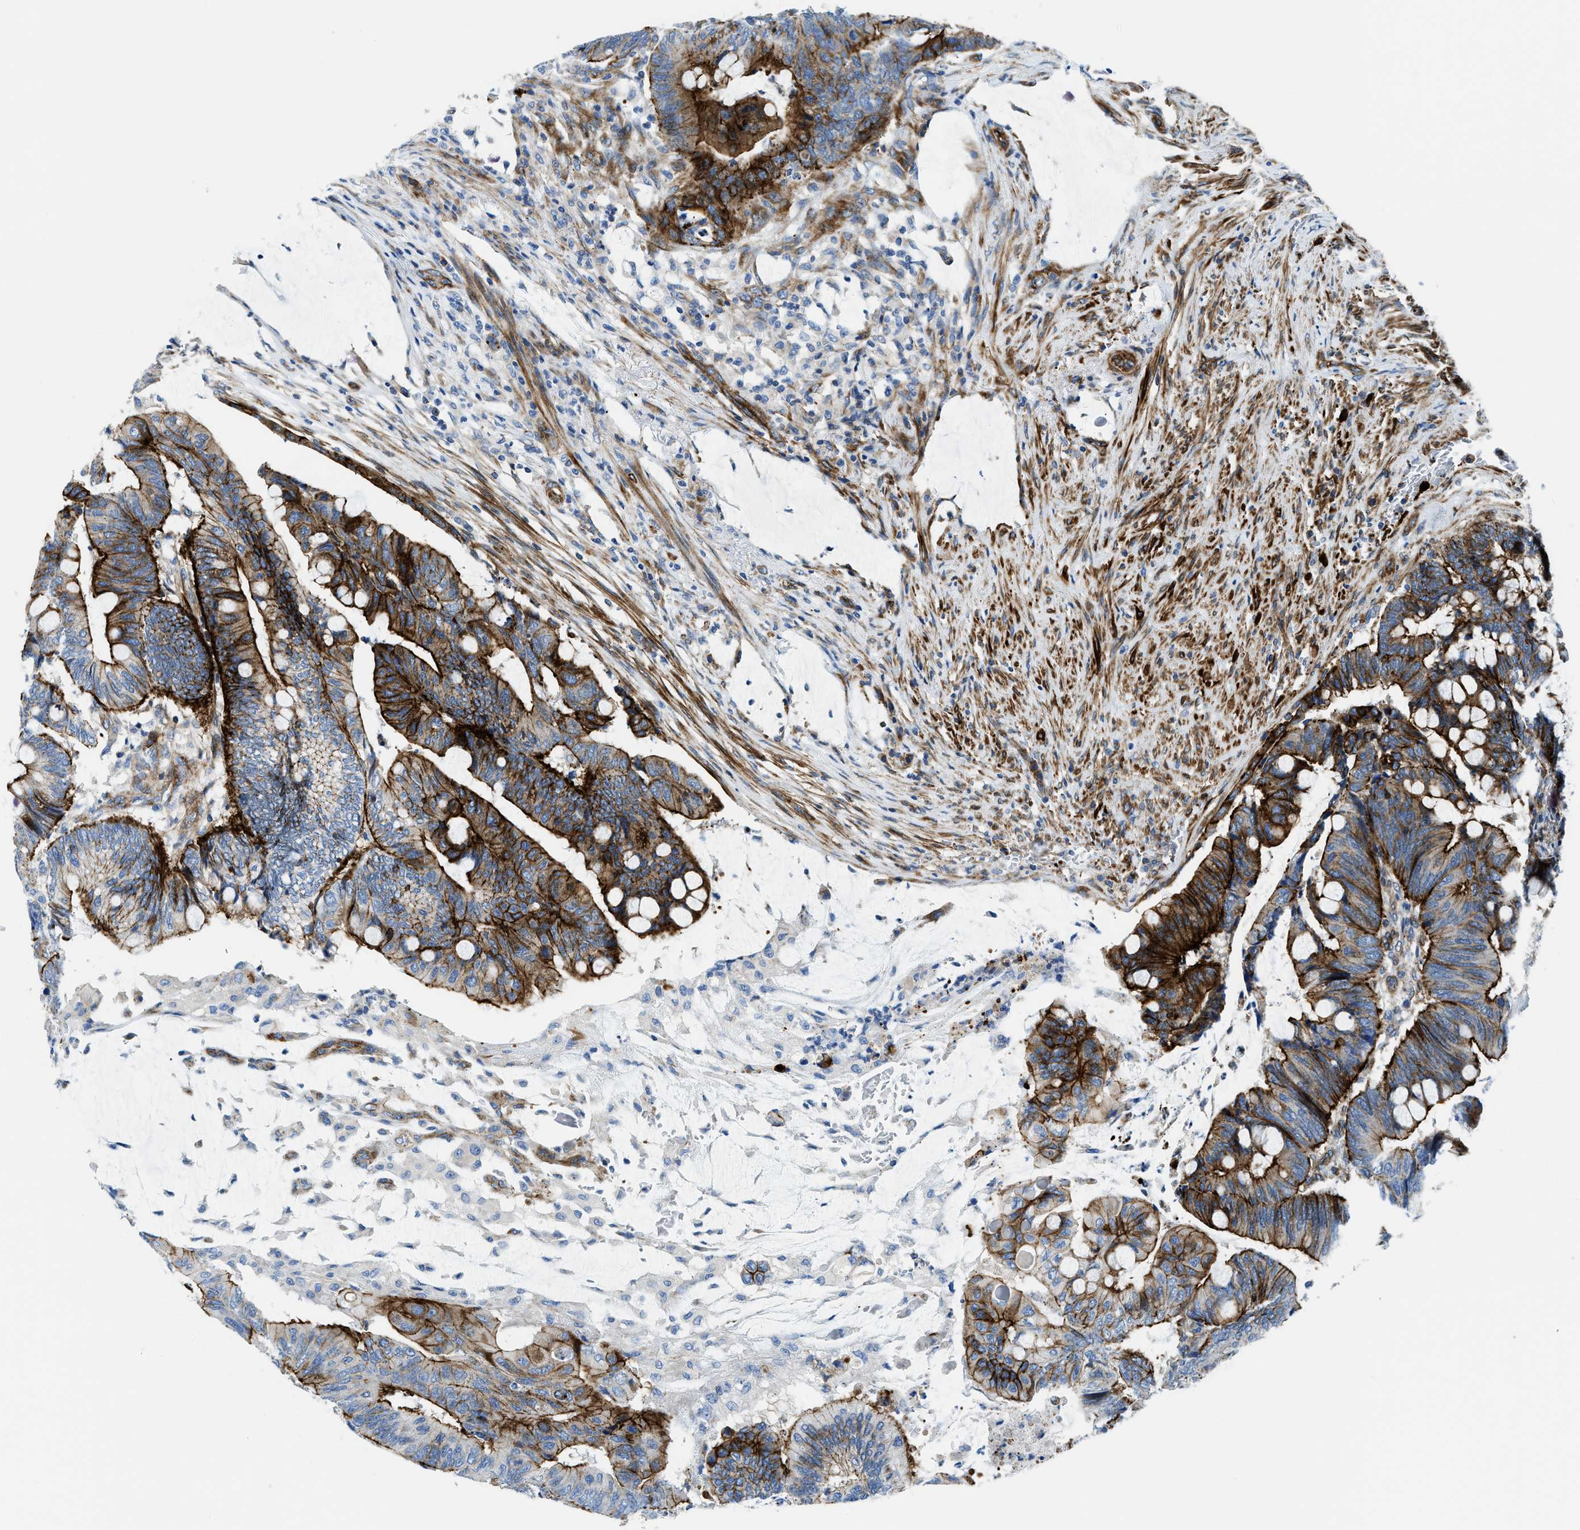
{"staining": {"intensity": "strong", "quantity": ">75%", "location": "cytoplasmic/membranous"}, "tissue": "colorectal cancer", "cell_type": "Tumor cells", "image_type": "cancer", "snomed": [{"axis": "morphology", "description": "Normal tissue, NOS"}, {"axis": "morphology", "description": "Adenocarcinoma, NOS"}, {"axis": "topography", "description": "Rectum"}, {"axis": "topography", "description": "Peripheral nerve tissue"}], "caption": "Adenocarcinoma (colorectal) was stained to show a protein in brown. There is high levels of strong cytoplasmic/membranous expression in about >75% of tumor cells. (Brightfield microscopy of DAB IHC at high magnification).", "gene": "CUTA", "patient": {"sex": "male", "age": 92}}